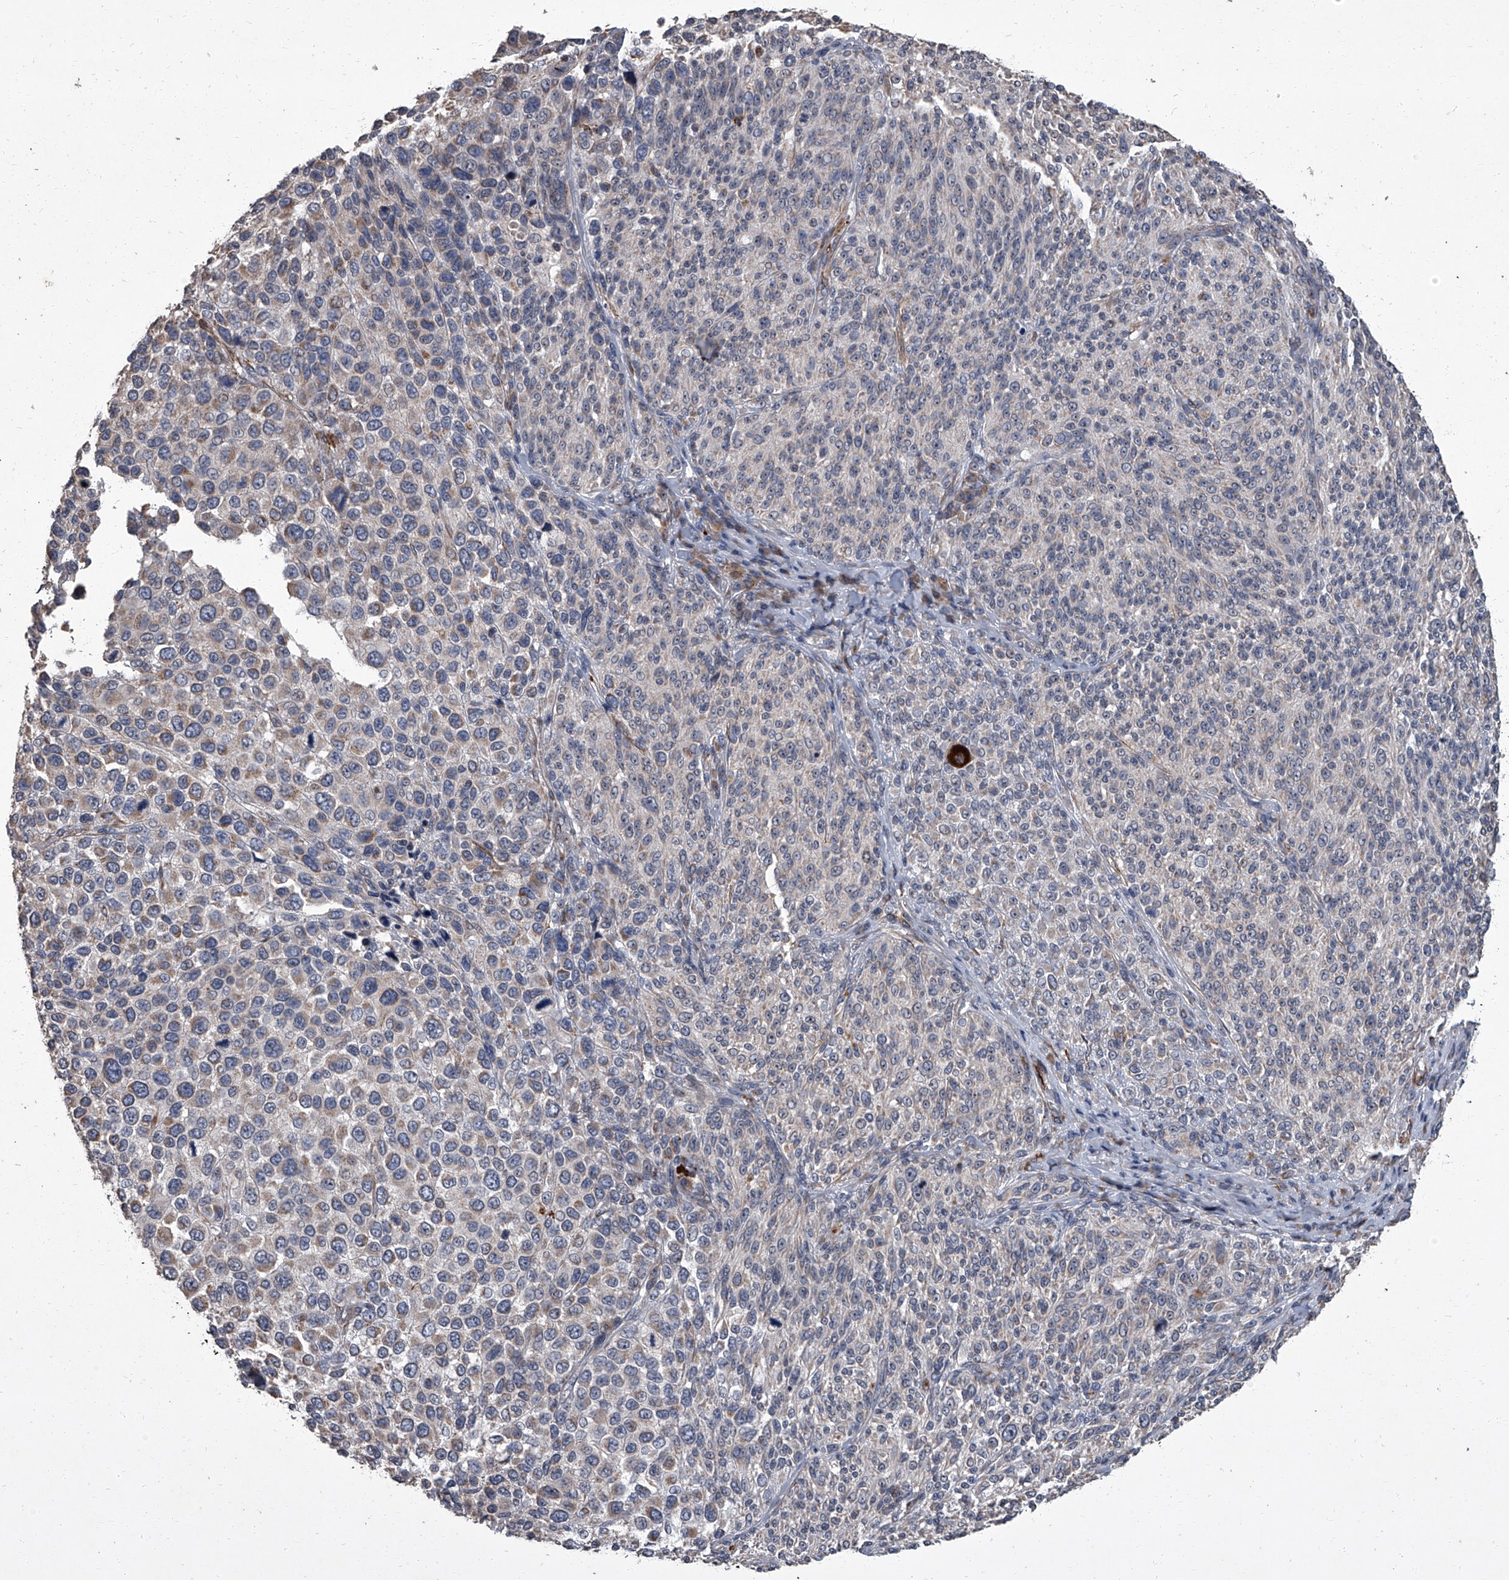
{"staining": {"intensity": "negative", "quantity": "none", "location": "none"}, "tissue": "melanoma", "cell_type": "Tumor cells", "image_type": "cancer", "snomed": [{"axis": "morphology", "description": "Malignant melanoma, NOS"}, {"axis": "topography", "description": "Skin of trunk"}], "caption": "Protein analysis of melanoma exhibits no significant staining in tumor cells.", "gene": "SIRT4", "patient": {"sex": "male", "age": 71}}